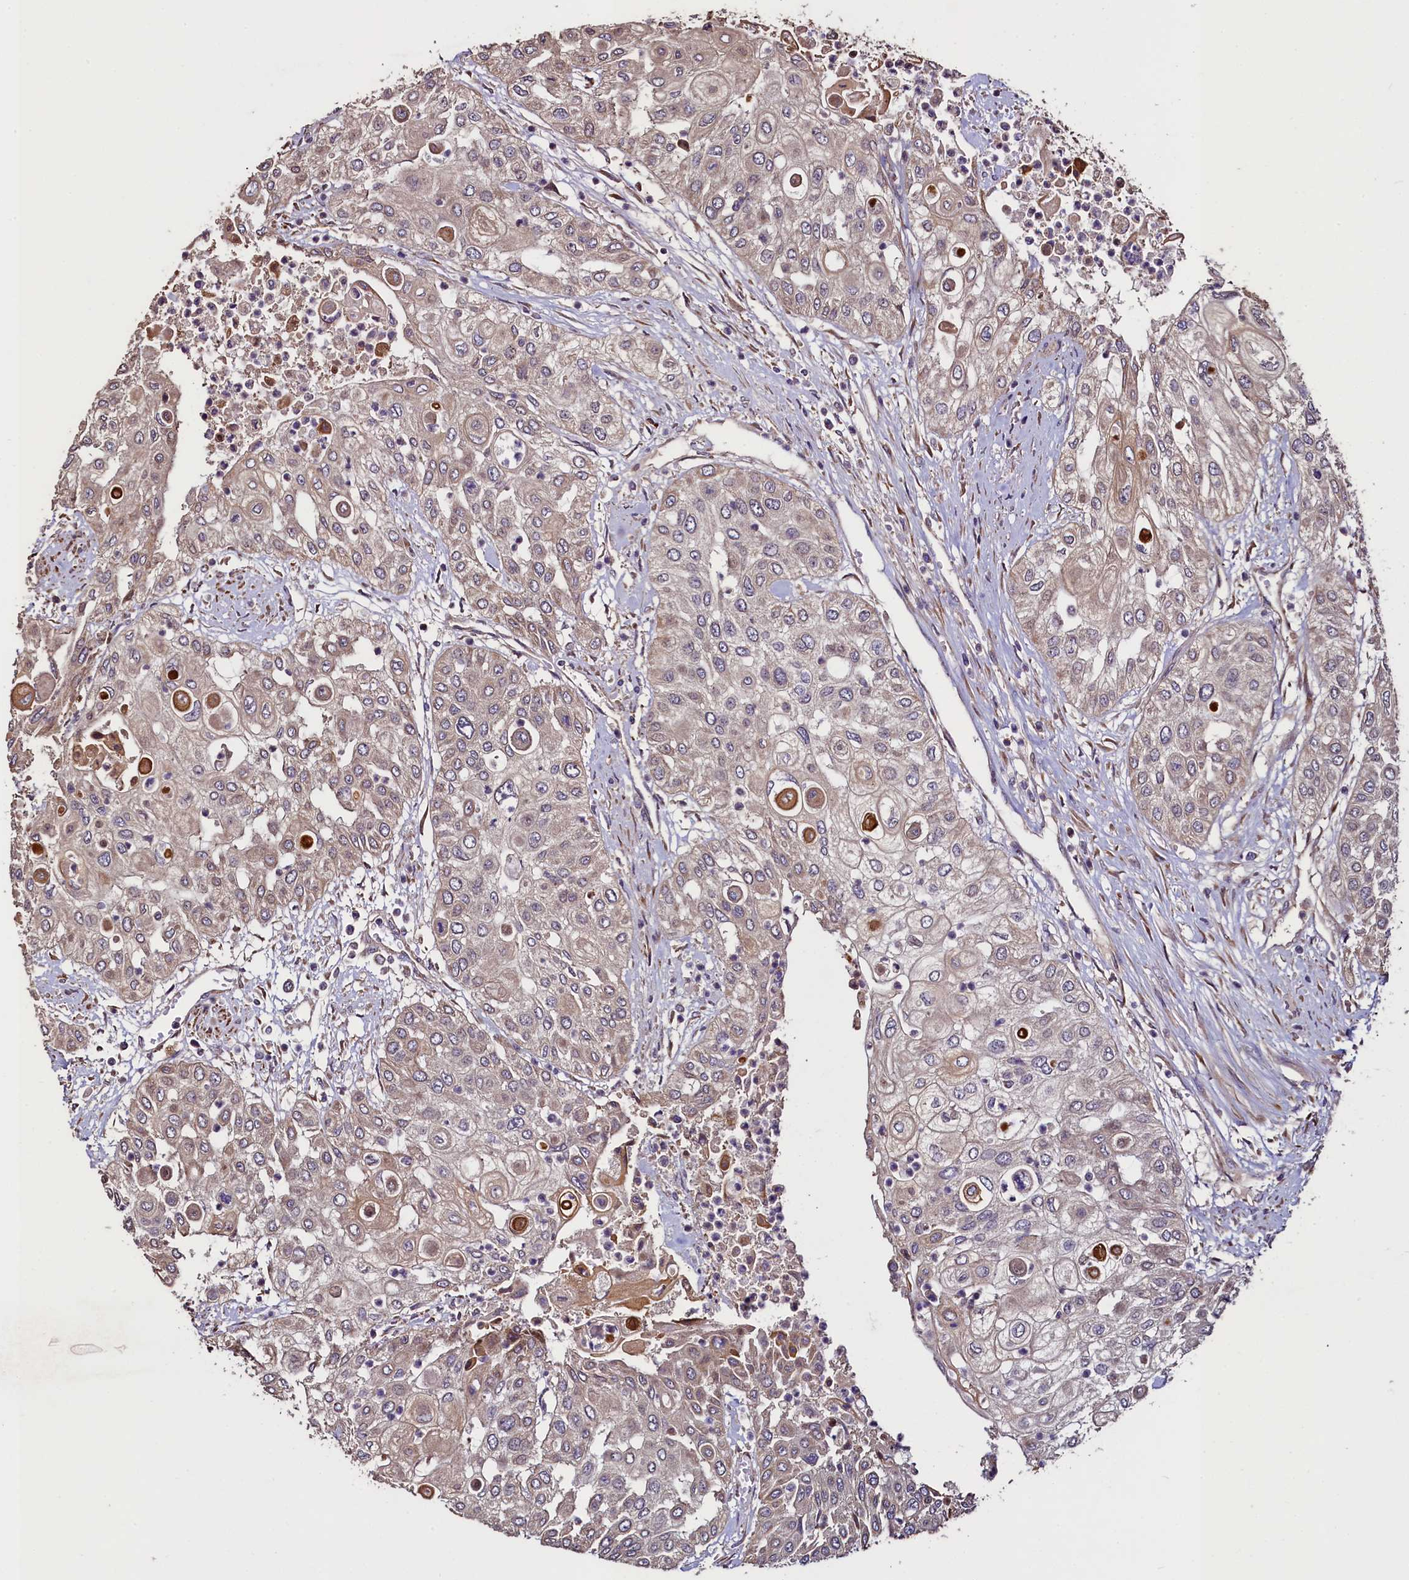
{"staining": {"intensity": "weak", "quantity": ">75%", "location": "cytoplasmic/membranous"}, "tissue": "urothelial cancer", "cell_type": "Tumor cells", "image_type": "cancer", "snomed": [{"axis": "morphology", "description": "Urothelial carcinoma, High grade"}, {"axis": "topography", "description": "Urinary bladder"}], "caption": "Urothelial cancer stained for a protein (brown) demonstrates weak cytoplasmic/membranous positive positivity in about >75% of tumor cells.", "gene": "RBFA", "patient": {"sex": "female", "age": 79}}